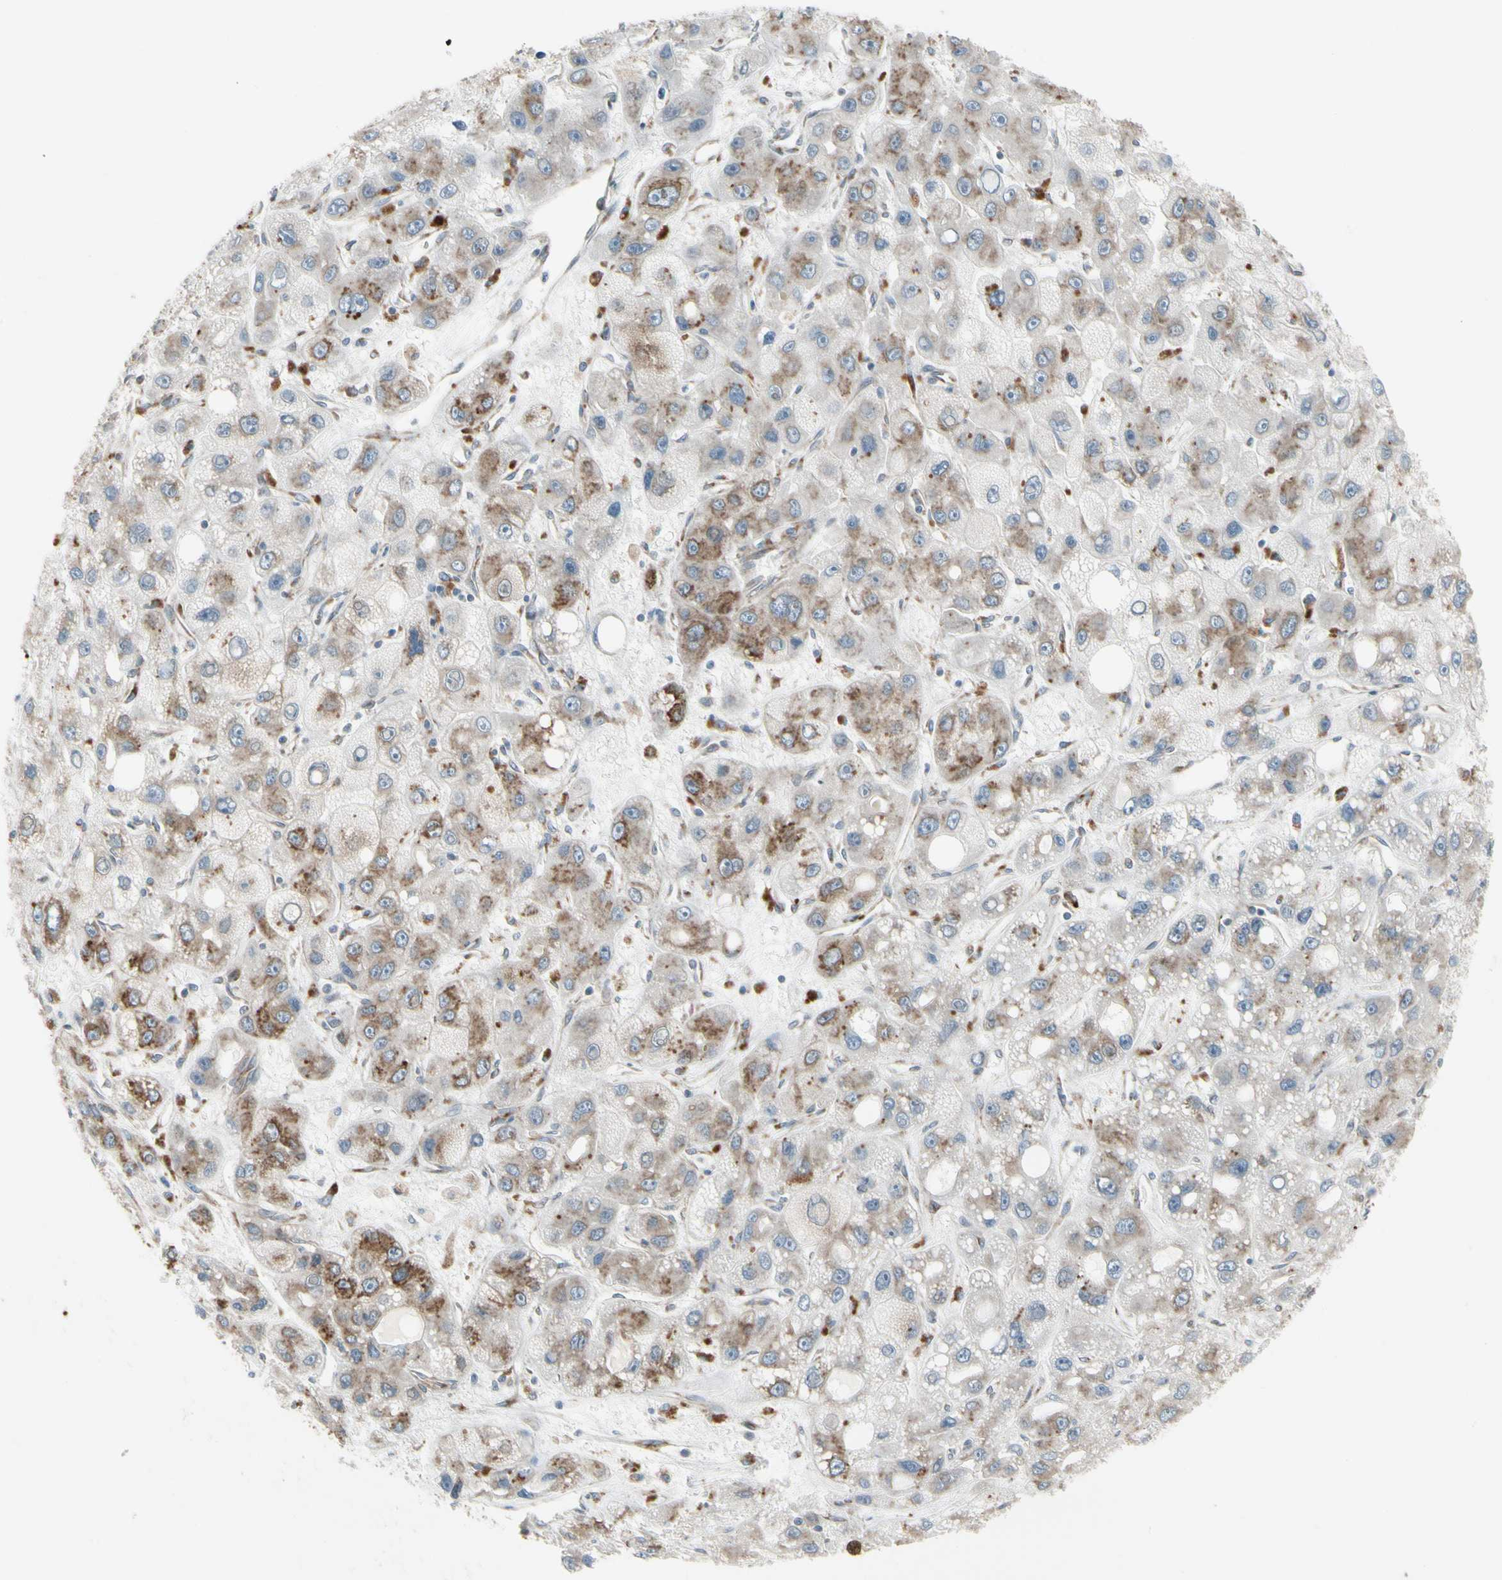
{"staining": {"intensity": "moderate", "quantity": ">75%", "location": "cytoplasmic/membranous"}, "tissue": "liver cancer", "cell_type": "Tumor cells", "image_type": "cancer", "snomed": [{"axis": "morphology", "description": "Carcinoma, Hepatocellular, NOS"}, {"axis": "topography", "description": "Liver"}], "caption": "Protein staining of liver cancer (hepatocellular carcinoma) tissue shows moderate cytoplasmic/membranous expression in about >75% of tumor cells.", "gene": "FNDC3A", "patient": {"sex": "male", "age": 55}}